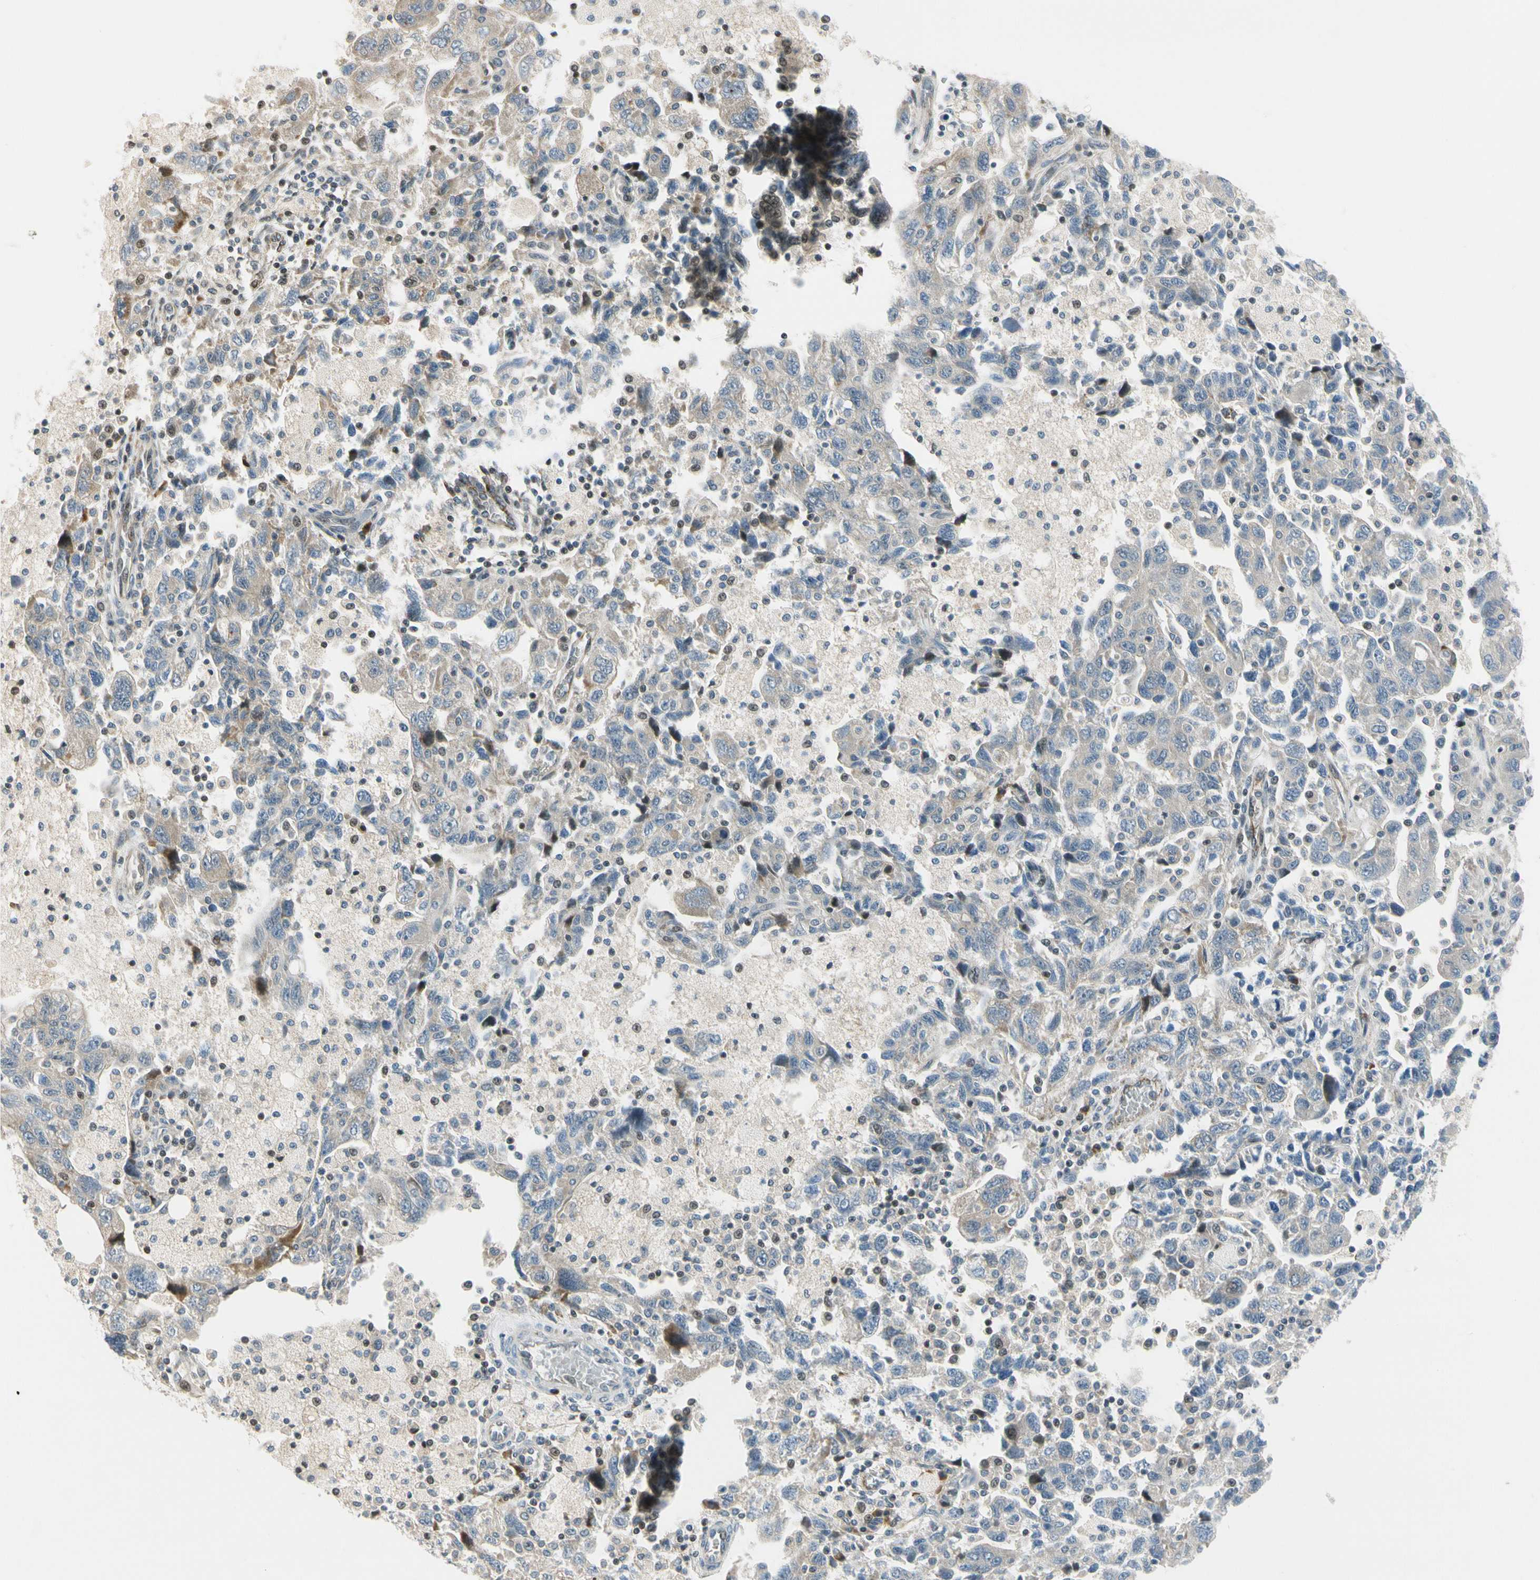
{"staining": {"intensity": "weak", "quantity": "25%-75%", "location": "cytoplasmic/membranous"}, "tissue": "ovarian cancer", "cell_type": "Tumor cells", "image_type": "cancer", "snomed": [{"axis": "morphology", "description": "Carcinoma, NOS"}, {"axis": "morphology", "description": "Cystadenocarcinoma, serous, NOS"}, {"axis": "topography", "description": "Ovary"}], "caption": "Ovarian cancer was stained to show a protein in brown. There is low levels of weak cytoplasmic/membranous staining in approximately 25%-75% of tumor cells.", "gene": "NPDC1", "patient": {"sex": "female", "age": 69}}